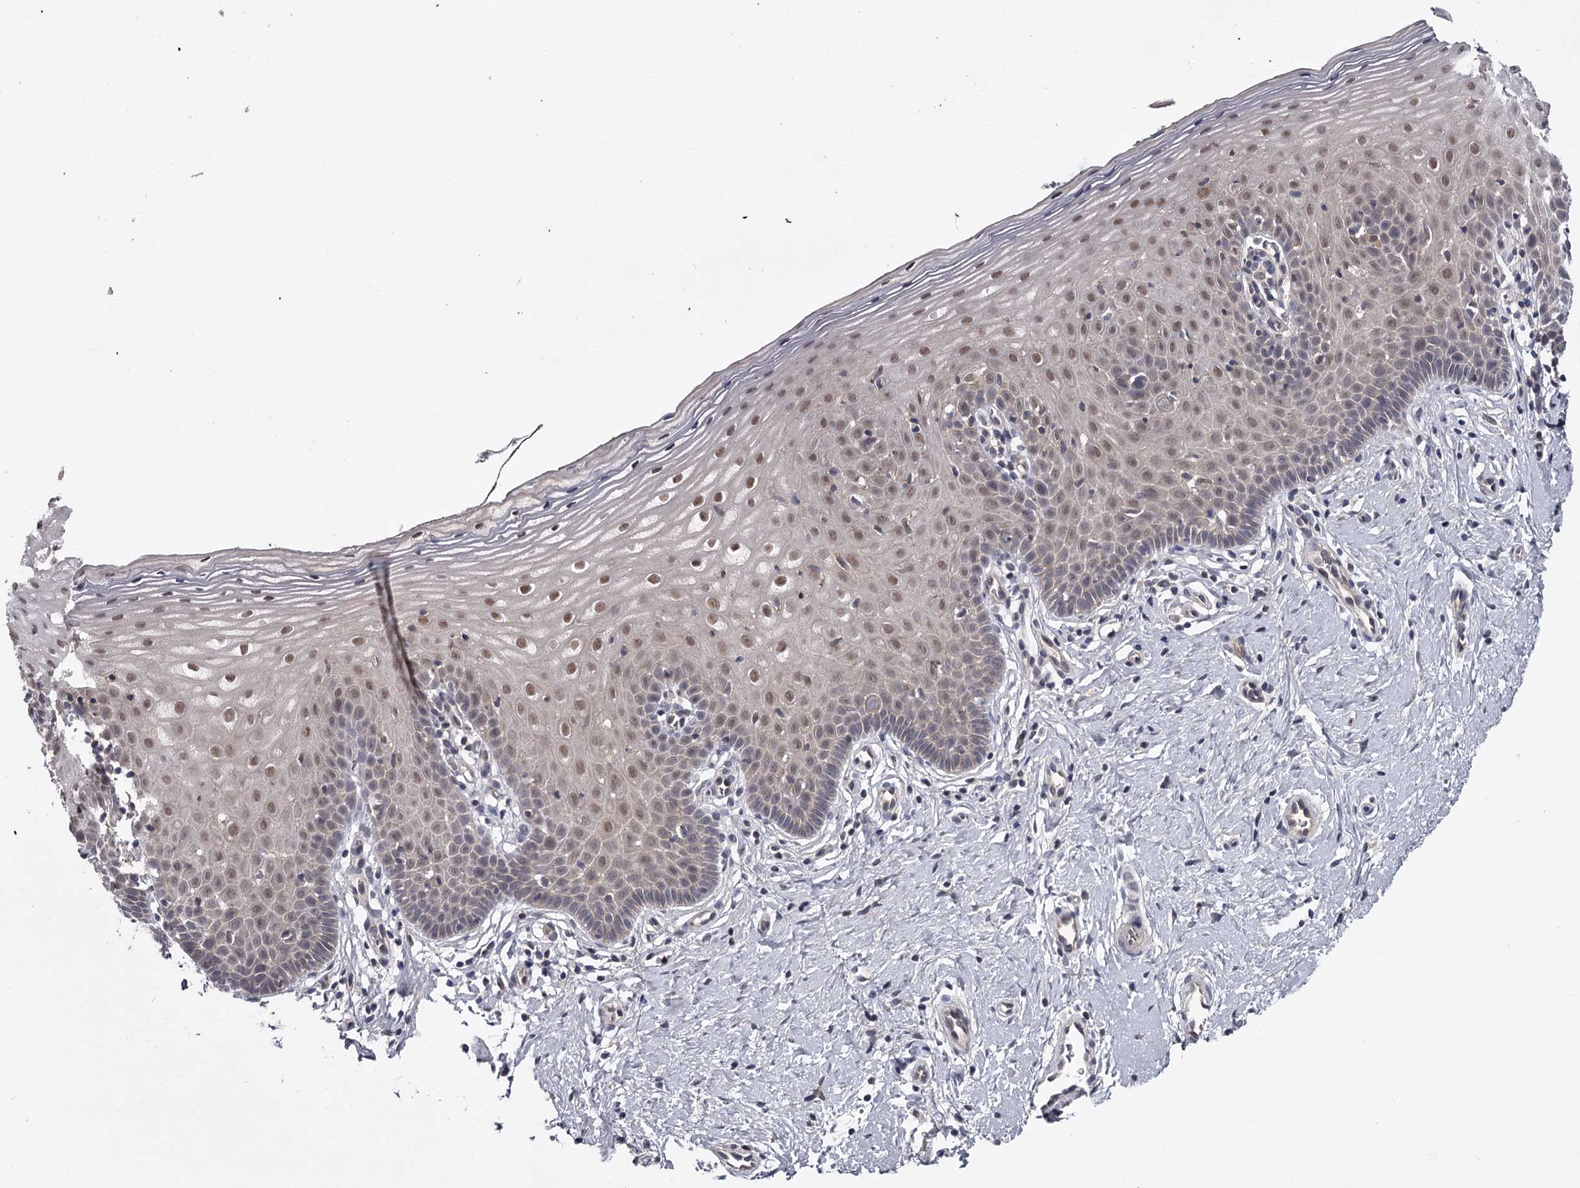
{"staining": {"intensity": "weak", "quantity": ">75%", "location": "cytoplasmic/membranous"}, "tissue": "cervix", "cell_type": "Glandular cells", "image_type": "normal", "snomed": [{"axis": "morphology", "description": "Normal tissue, NOS"}, {"axis": "topography", "description": "Cervix"}], "caption": "A photomicrograph showing weak cytoplasmic/membranous expression in about >75% of glandular cells in normal cervix, as visualized by brown immunohistochemical staining.", "gene": "GTSF1", "patient": {"sex": "female", "age": 36}}